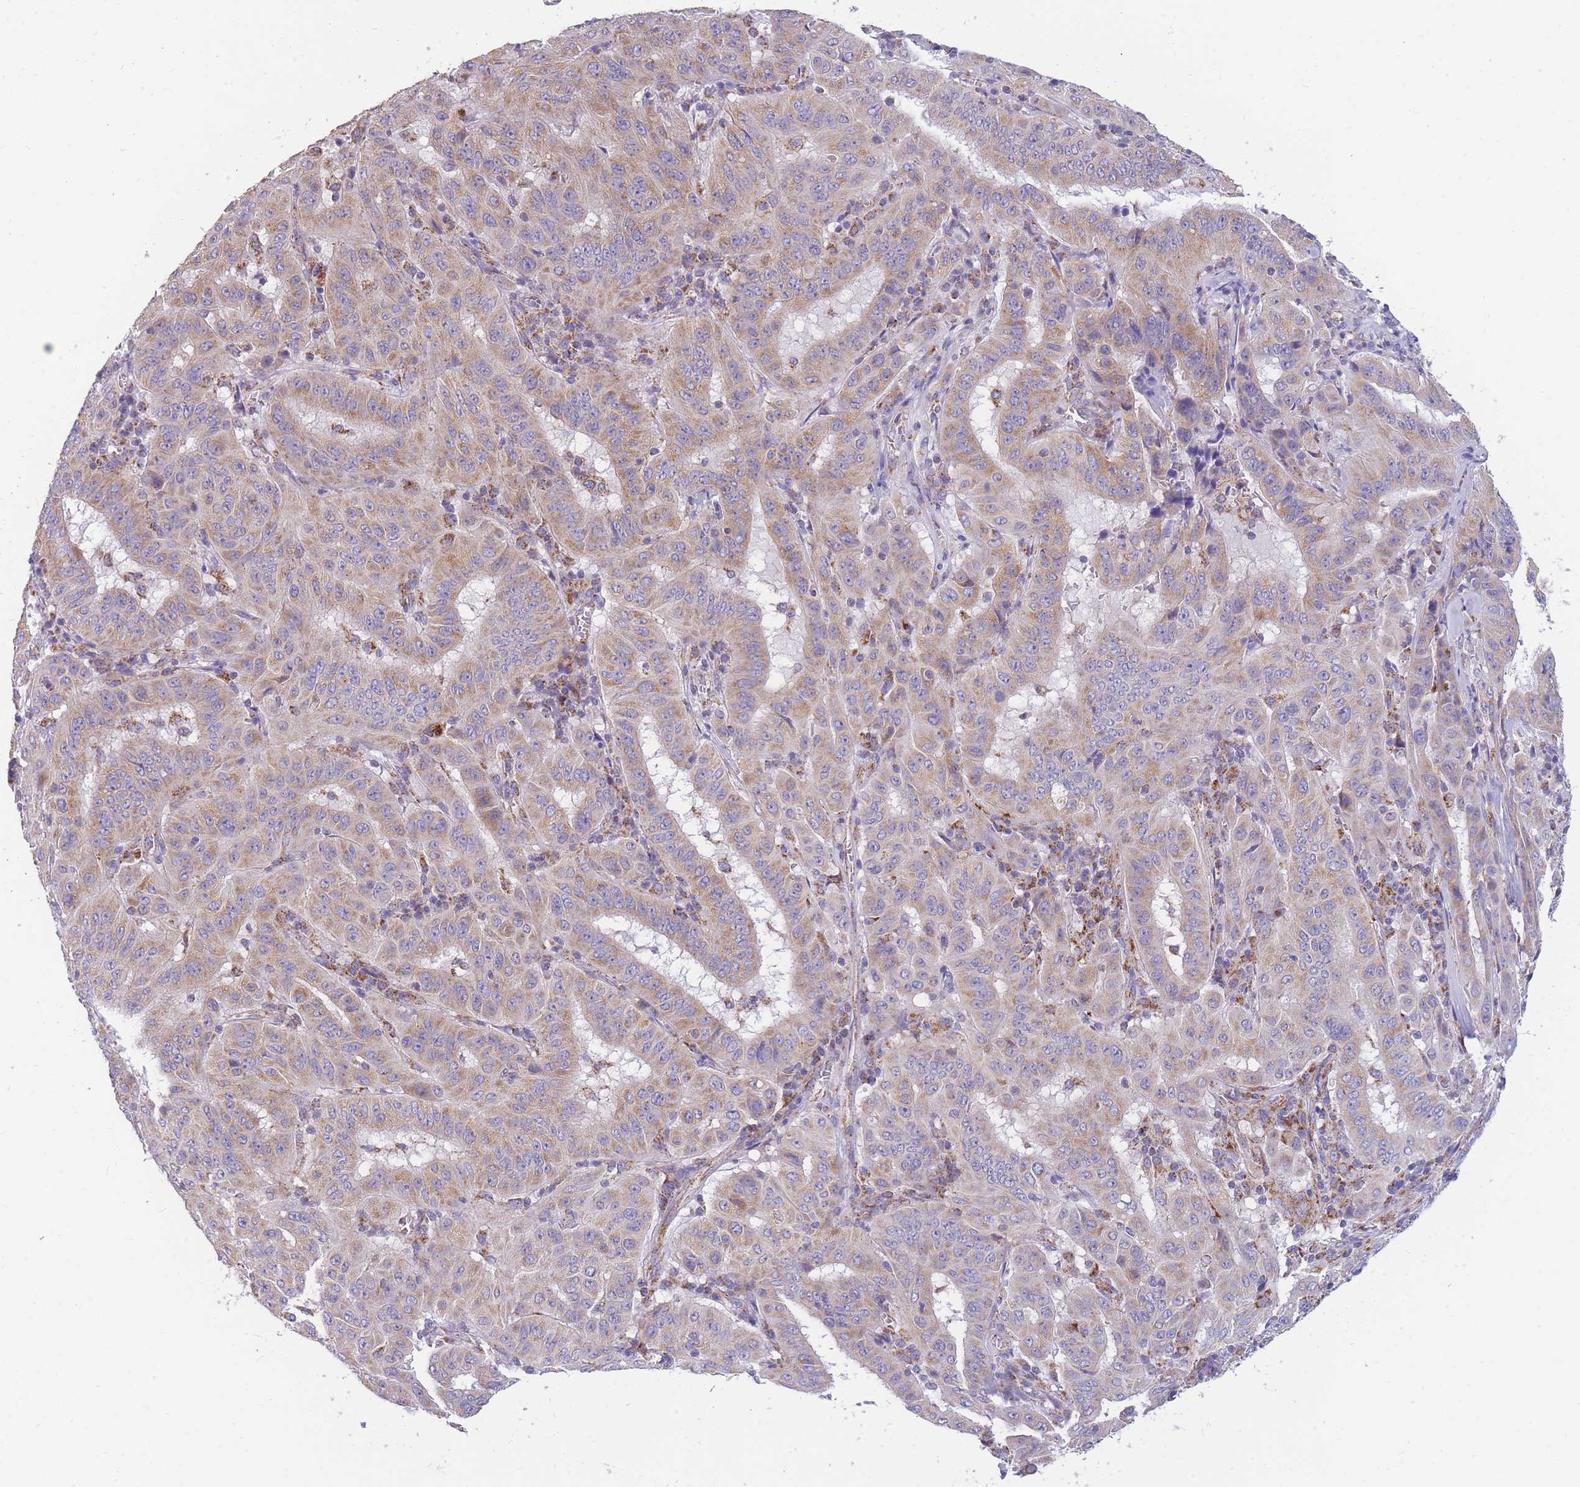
{"staining": {"intensity": "weak", "quantity": ">75%", "location": "cytoplasmic/membranous"}, "tissue": "pancreatic cancer", "cell_type": "Tumor cells", "image_type": "cancer", "snomed": [{"axis": "morphology", "description": "Adenocarcinoma, NOS"}, {"axis": "topography", "description": "Pancreas"}], "caption": "Protein staining exhibits weak cytoplasmic/membranous expression in approximately >75% of tumor cells in adenocarcinoma (pancreatic). (Stains: DAB in brown, nuclei in blue, Microscopy: brightfield microscopy at high magnification).", "gene": "MRPS11", "patient": {"sex": "male", "age": 63}}